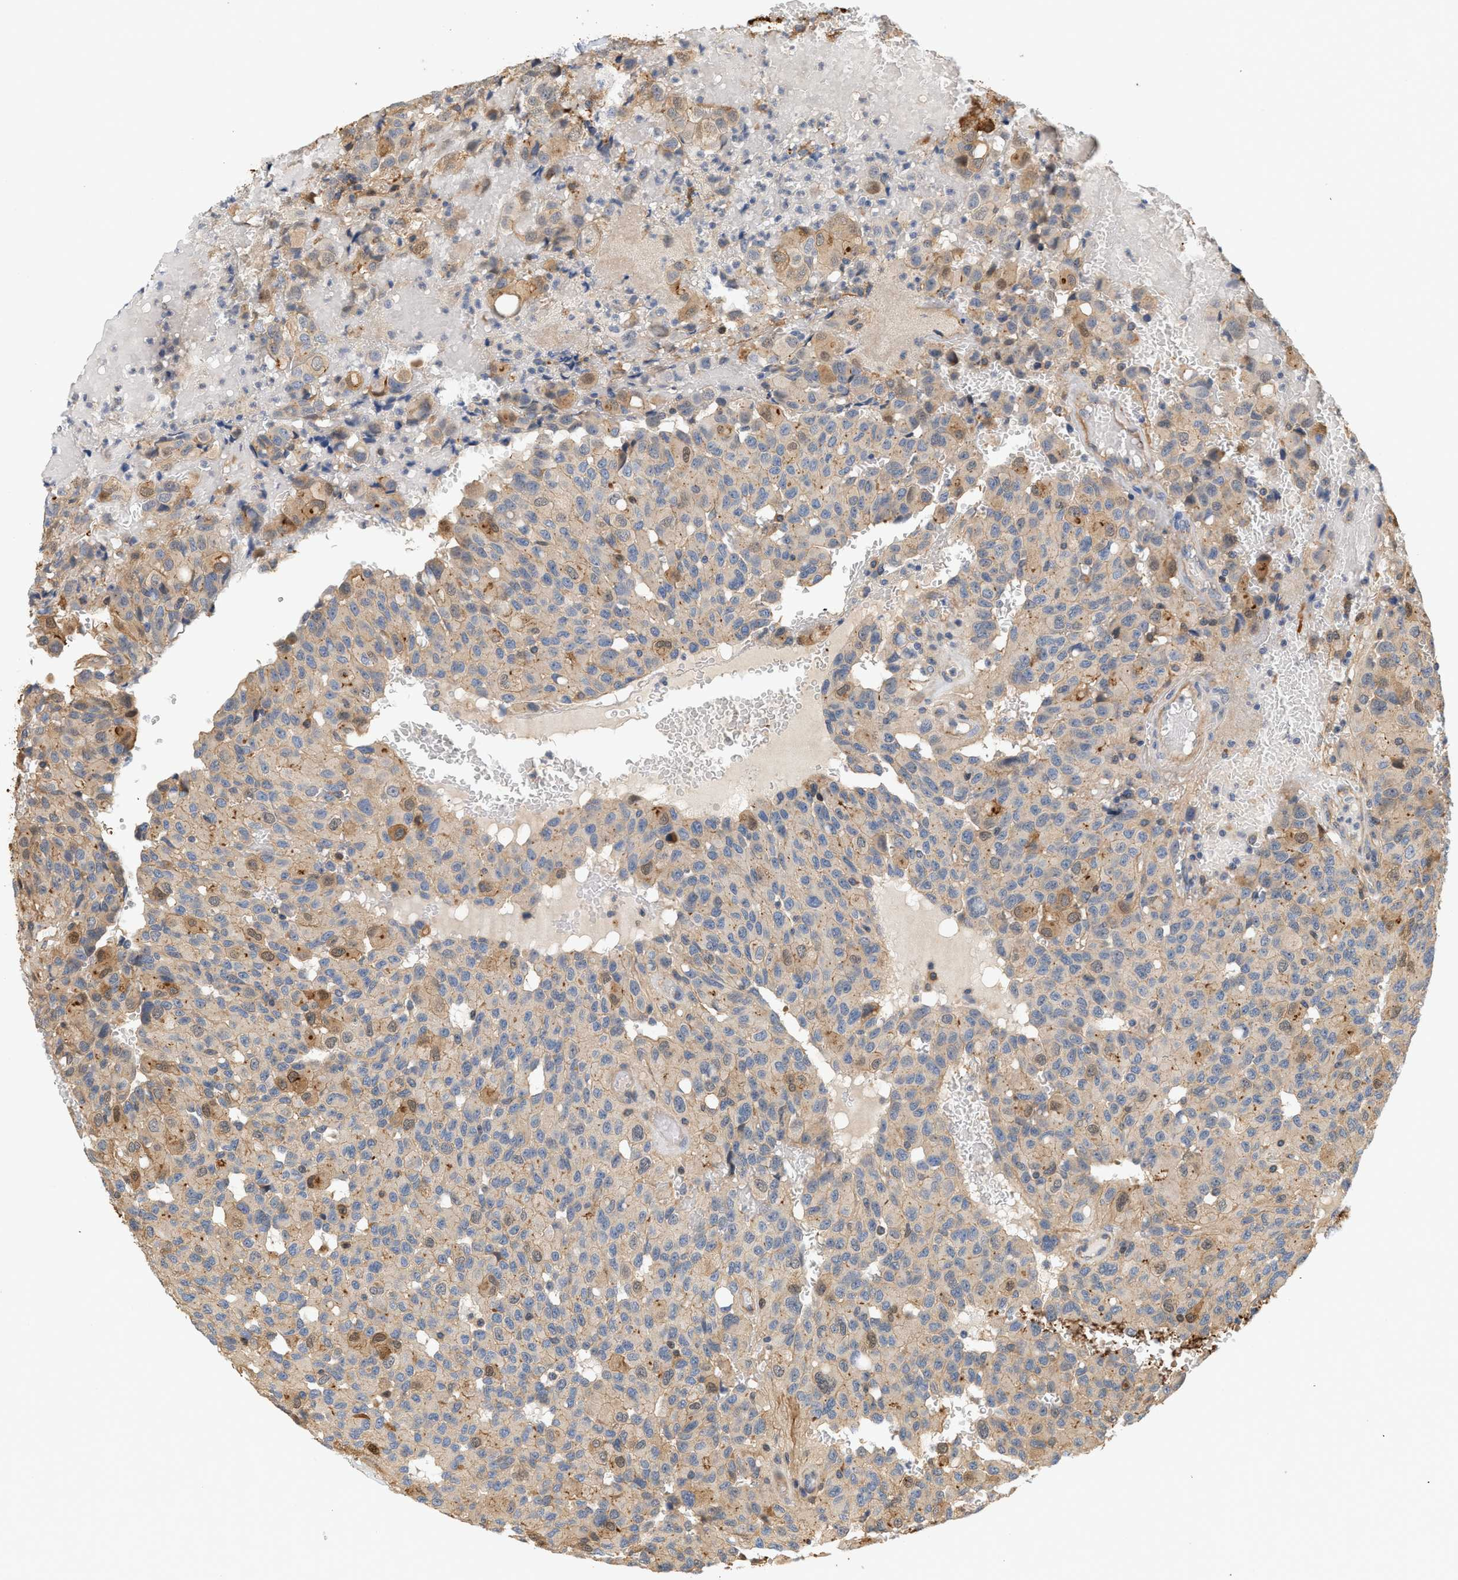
{"staining": {"intensity": "weak", "quantity": ">75%", "location": "cytoplasmic/membranous"}, "tissue": "glioma", "cell_type": "Tumor cells", "image_type": "cancer", "snomed": [{"axis": "morphology", "description": "Glioma, malignant, High grade"}, {"axis": "topography", "description": "Brain"}], "caption": "Malignant glioma (high-grade) stained with DAB IHC displays low levels of weak cytoplasmic/membranous positivity in about >75% of tumor cells. (Brightfield microscopy of DAB IHC at high magnification).", "gene": "CTXN1", "patient": {"sex": "male", "age": 32}}